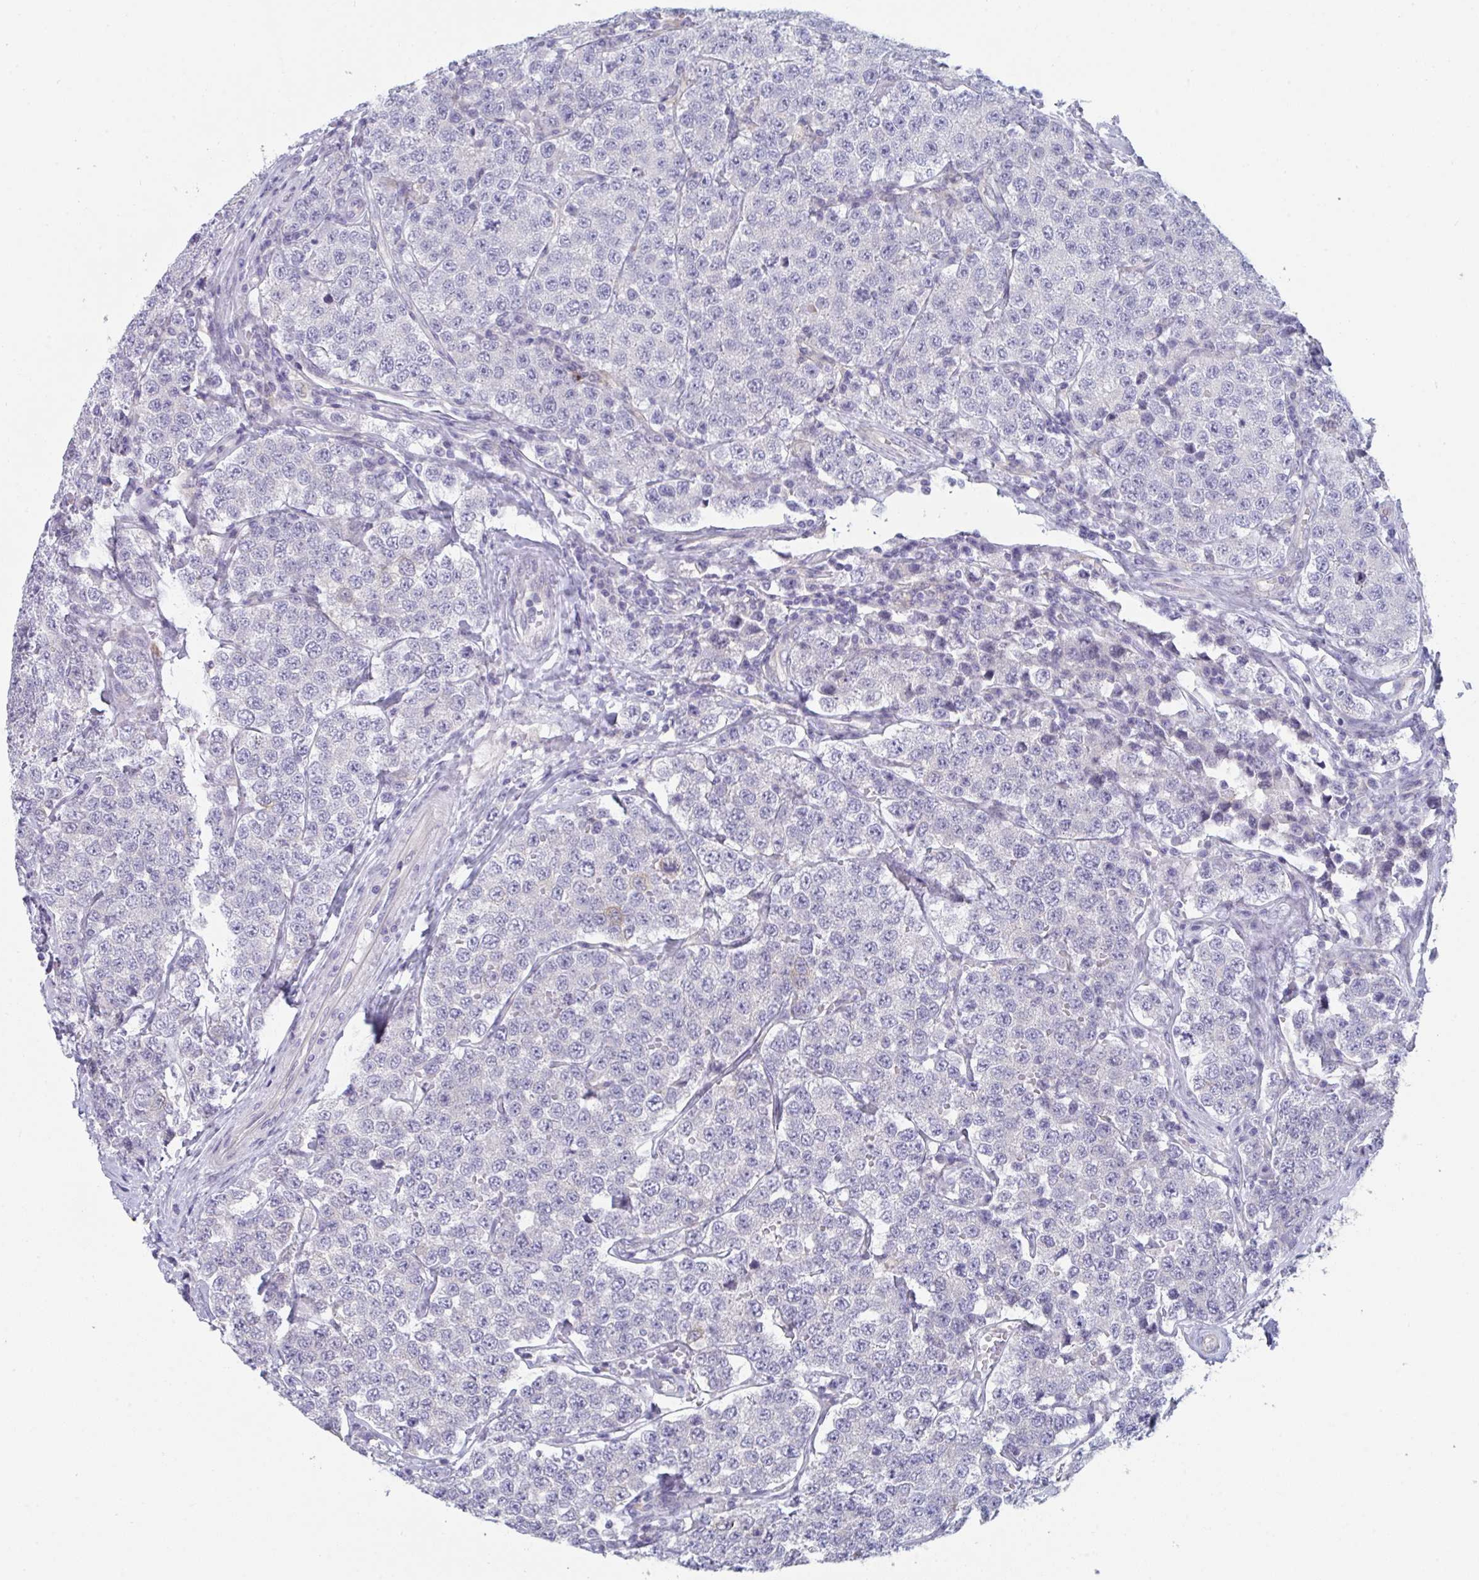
{"staining": {"intensity": "negative", "quantity": "none", "location": "none"}, "tissue": "testis cancer", "cell_type": "Tumor cells", "image_type": "cancer", "snomed": [{"axis": "morphology", "description": "Seminoma, NOS"}, {"axis": "topography", "description": "Testis"}], "caption": "Tumor cells show no significant positivity in testis cancer.", "gene": "PTPRD", "patient": {"sex": "male", "age": 34}}